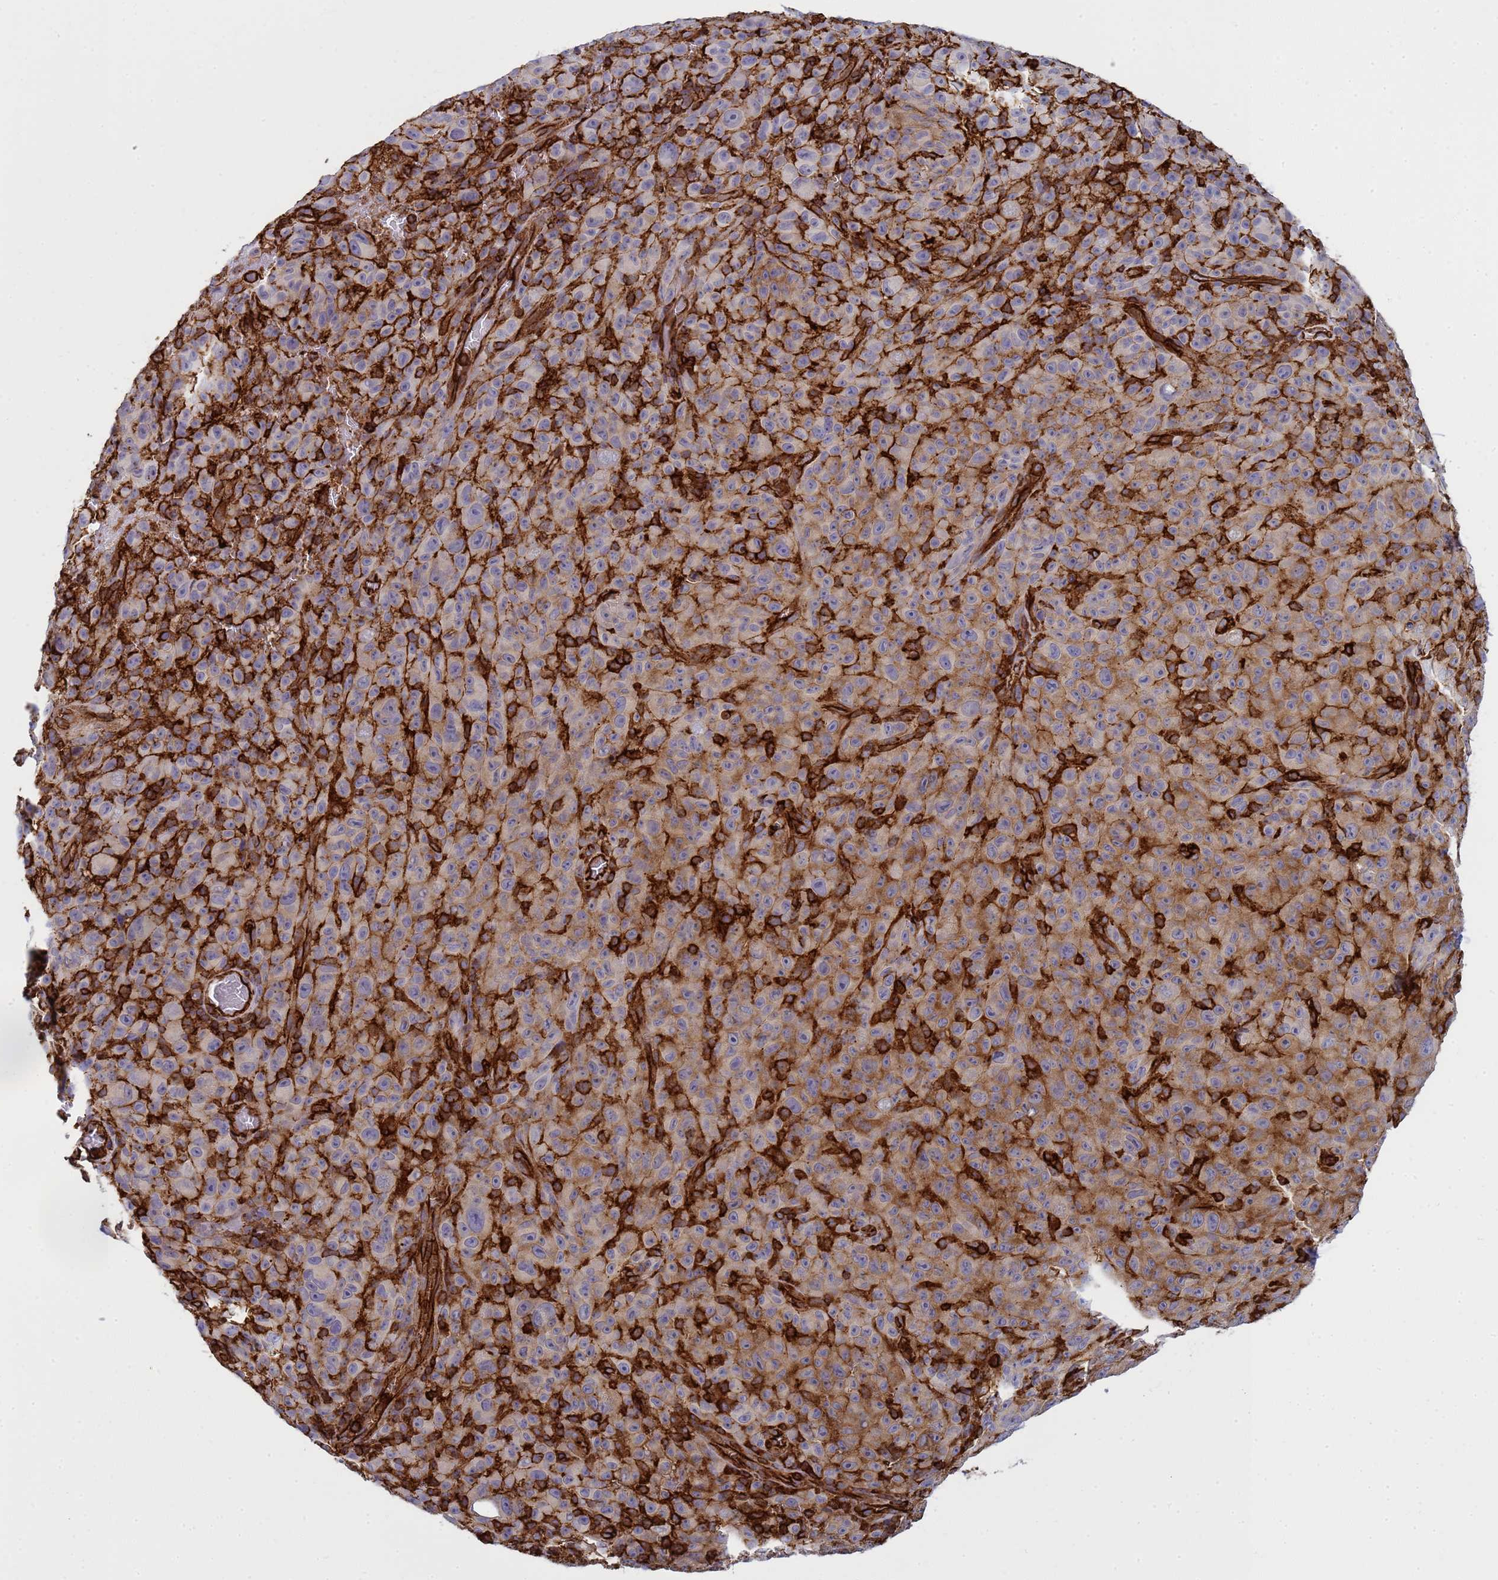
{"staining": {"intensity": "moderate", "quantity": "25%-75%", "location": "cytoplasmic/membranous"}, "tissue": "melanoma", "cell_type": "Tumor cells", "image_type": "cancer", "snomed": [{"axis": "morphology", "description": "Malignant melanoma, NOS"}, {"axis": "topography", "description": "Skin"}], "caption": "Protein expression analysis of human malignant melanoma reveals moderate cytoplasmic/membranous staining in approximately 25%-75% of tumor cells.", "gene": "ZBTB8OS", "patient": {"sex": "female", "age": 82}}